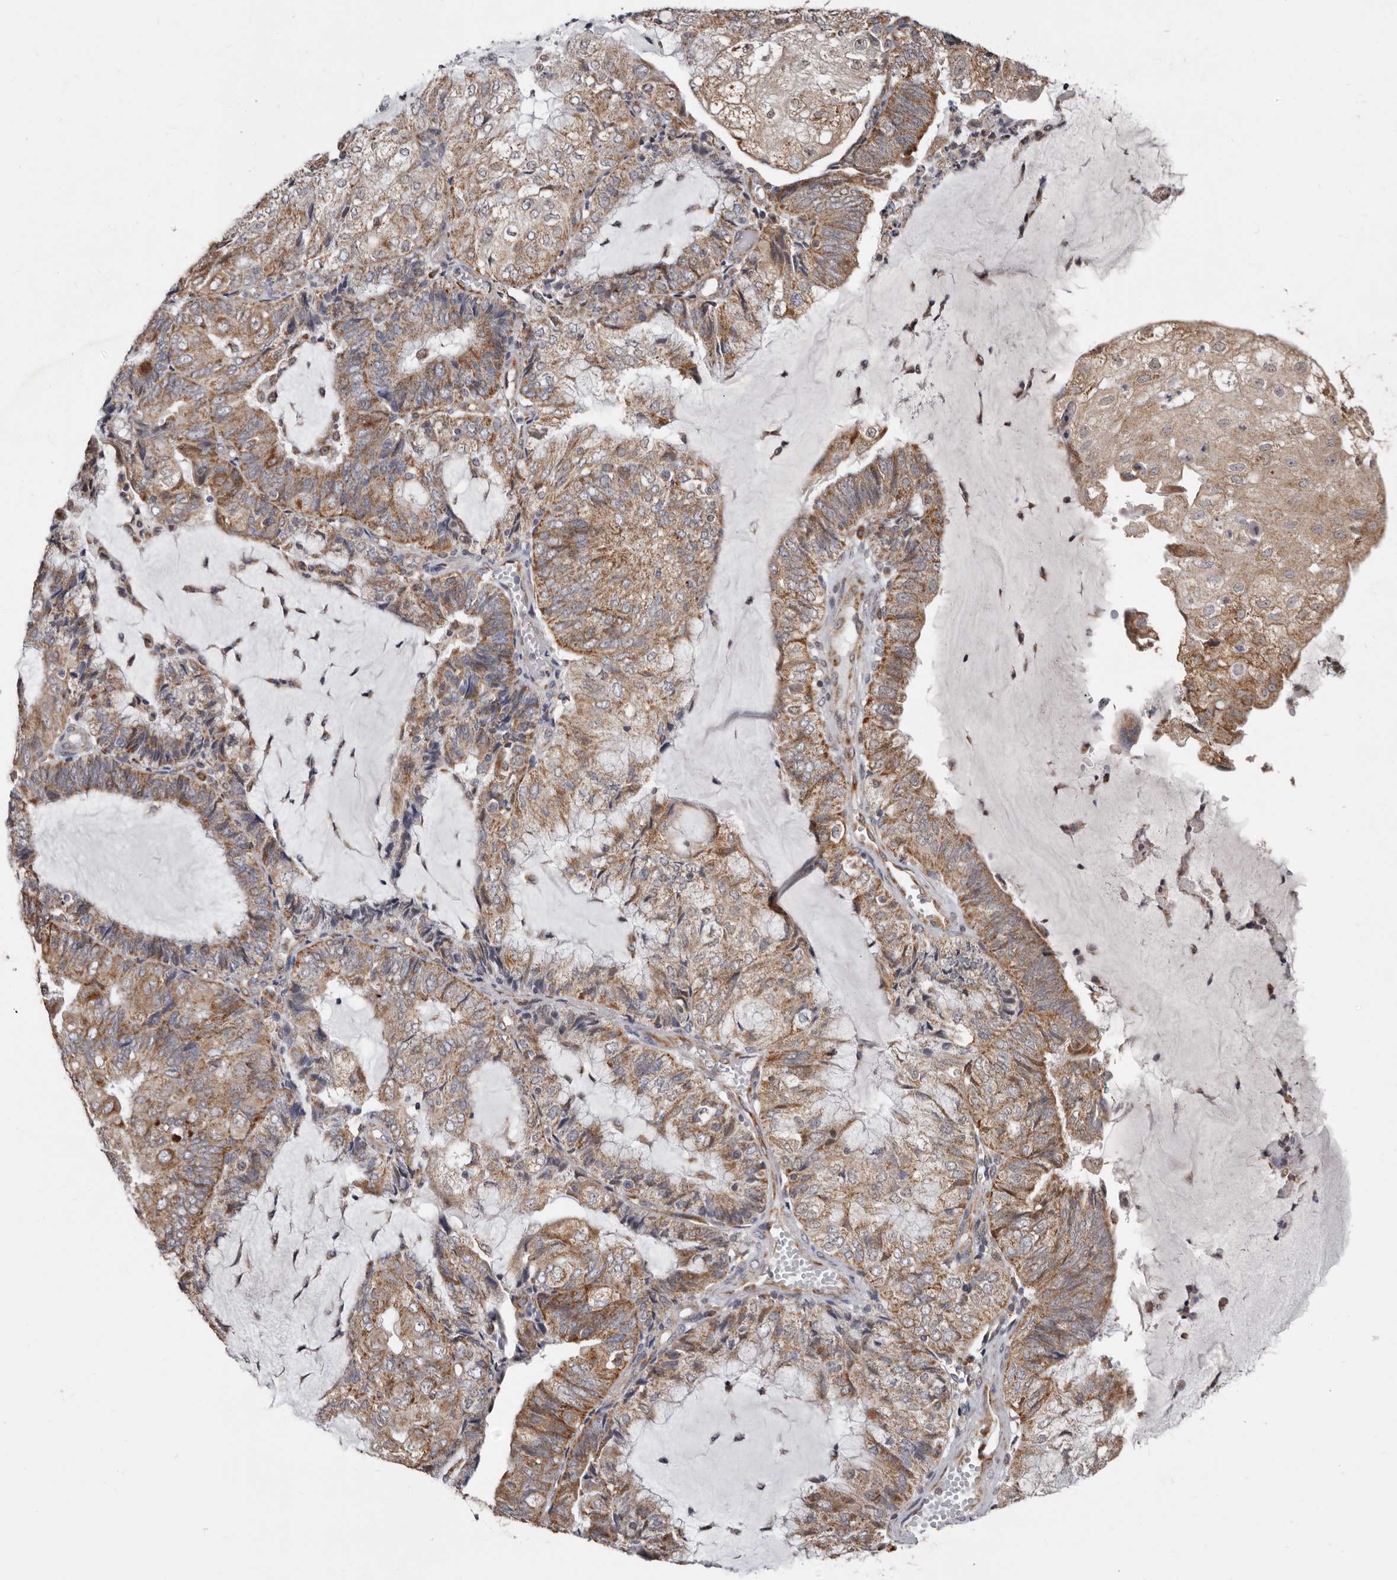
{"staining": {"intensity": "moderate", "quantity": ">75%", "location": "cytoplasmic/membranous"}, "tissue": "endometrial cancer", "cell_type": "Tumor cells", "image_type": "cancer", "snomed": [{"axis": "morphology", "description": "Adenocarcinoma, NOS"}, {"axis": "topography", "description": "Endometrium"}], "caption": "Human endometrial cancer (adenocarcinoma) stained with a protein marker reveals moderate staining in tumor cells.", "gene": "MRPL18", "patient": {"sex": "female", "age": 81}}